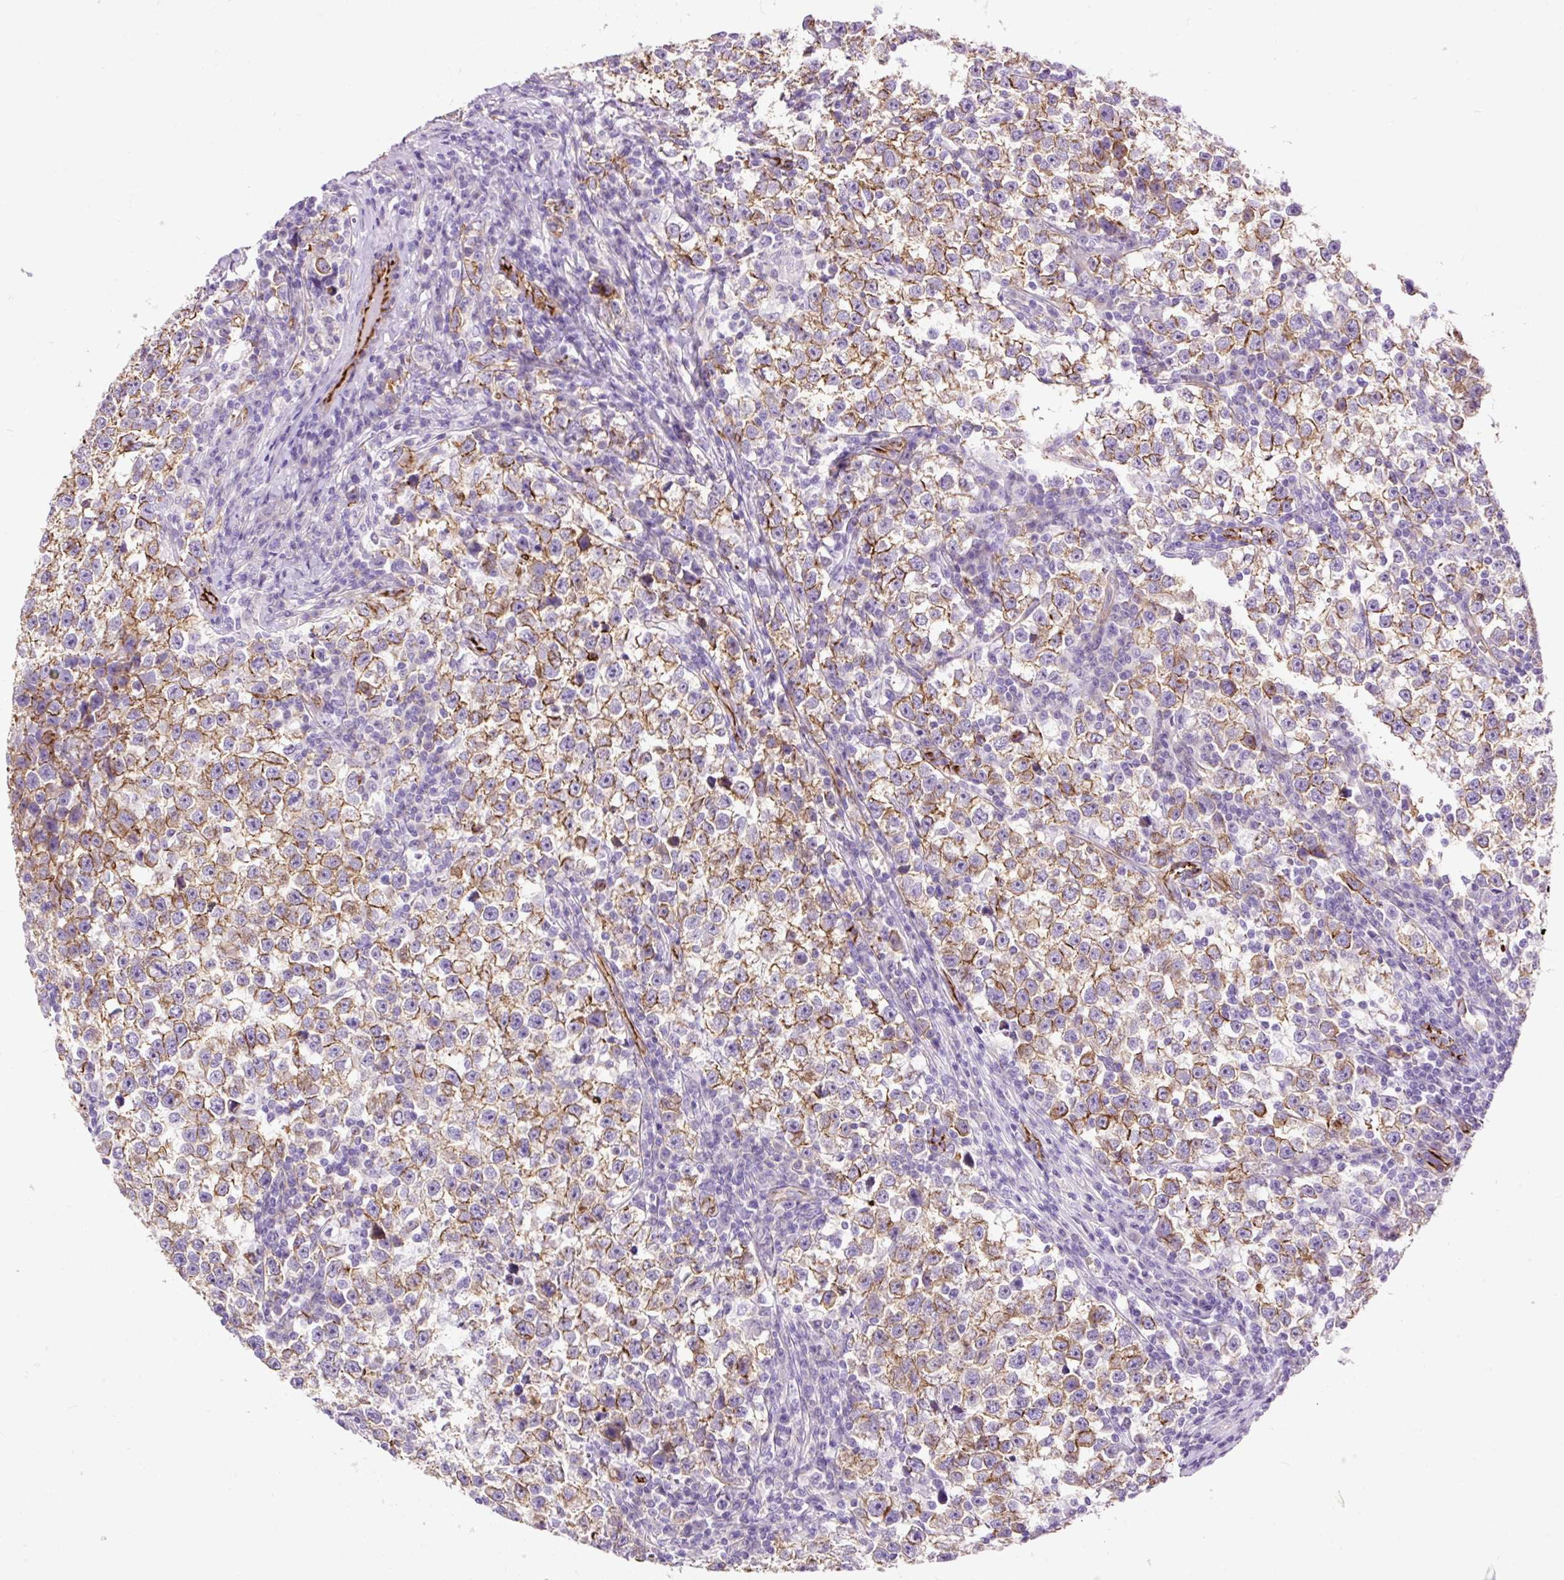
{"staining": {"intensity": "strong", "quantity": "25%-75%", "location": "cytoplasmic/membranous"}, "tissue": "testis cancer", "cell_type": "Tumor cells", "image_type": "cancer", "snomed": [{"axis": "morphology", "description": "Normal tissue, NOS"}, {"axis": "morphology", "description": "Seminoma, NOS"}, {"axis": "topography", "description": "Testis"}], "caption": "Protein expression analysis of human testis cancer (seminoma) reveals strong cytoplasmic/membranous positivity in about 25%-75% of tumor cells.", "gene": "MAGEB16", "patient": {"sex": "male", "age": 43}}